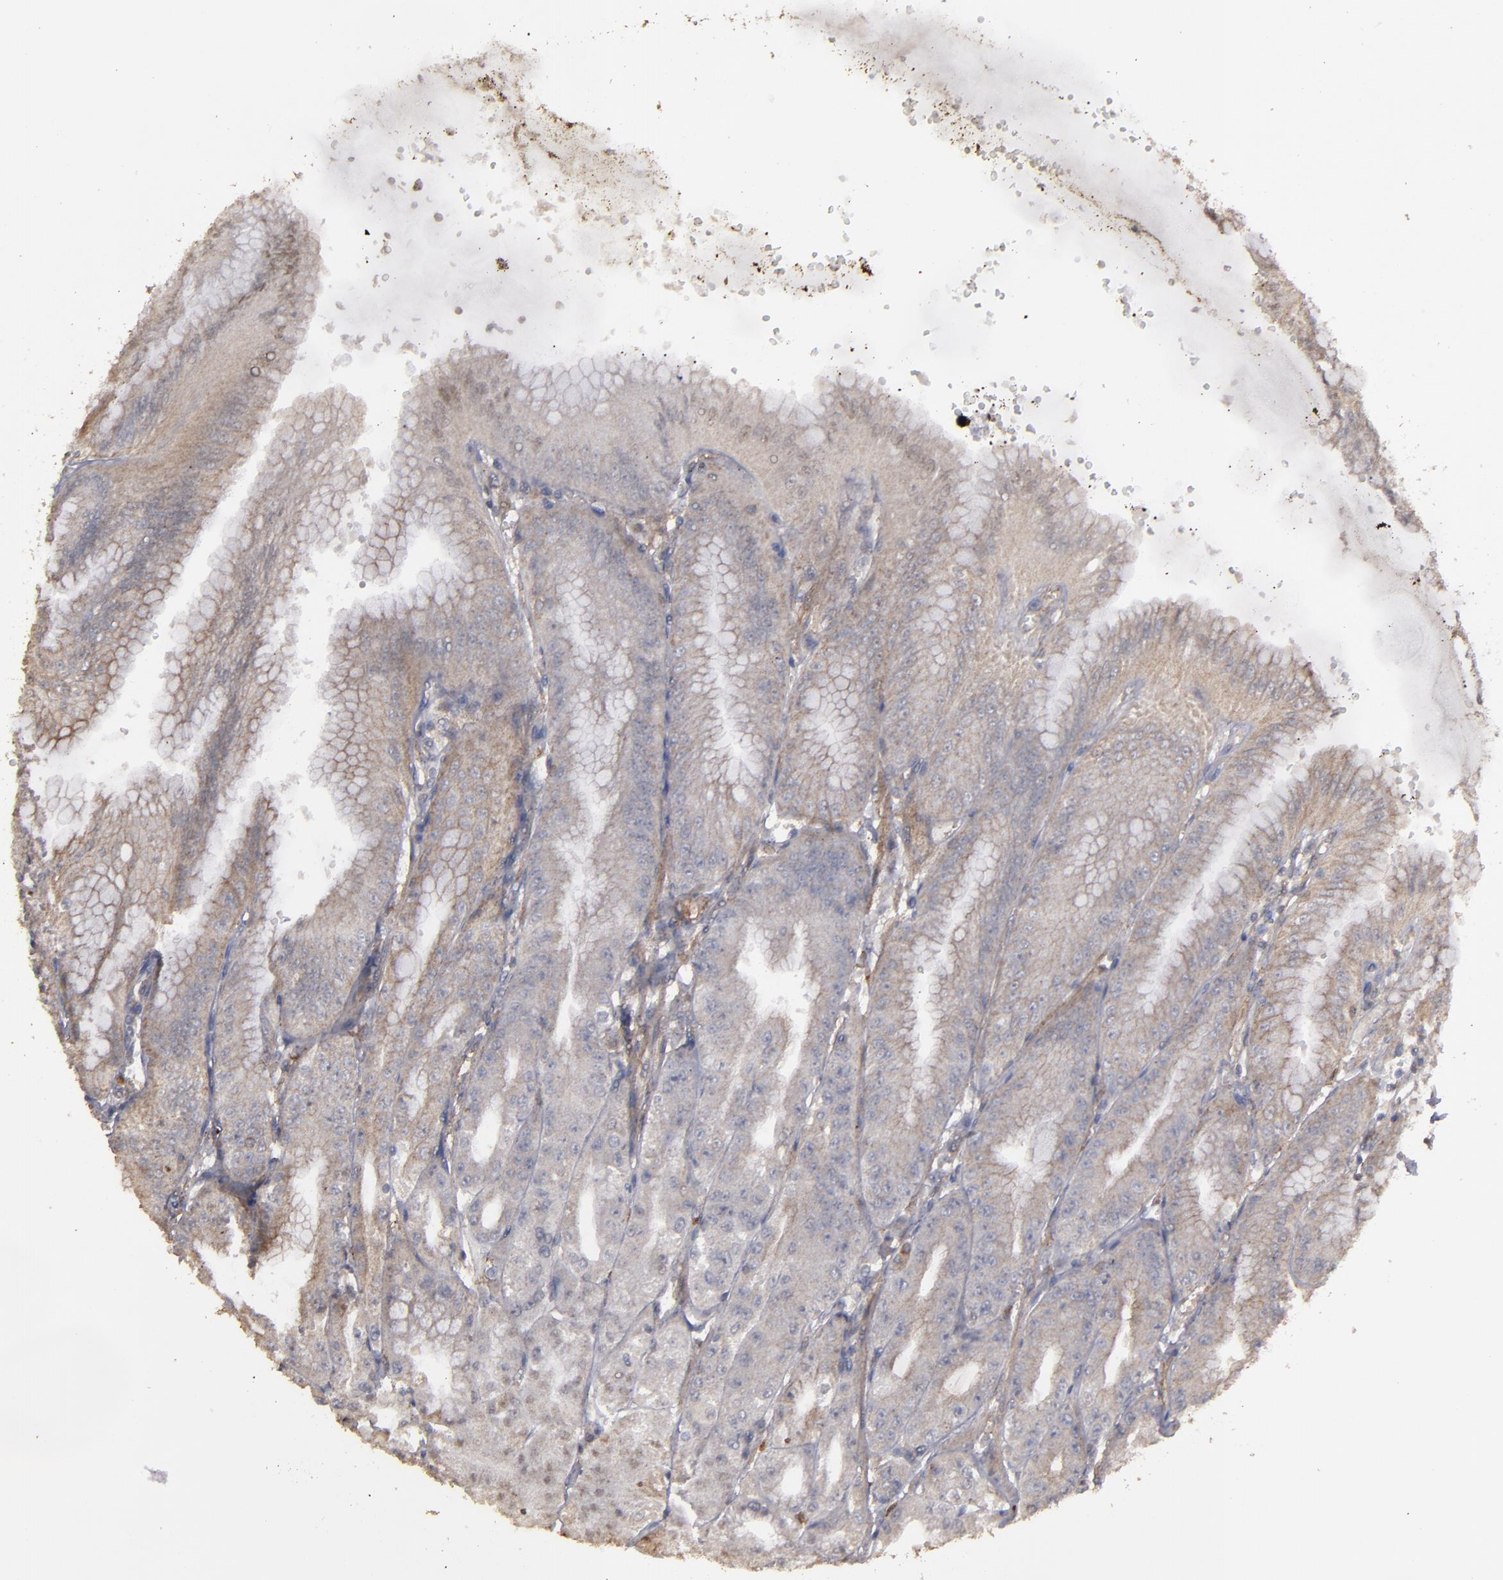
{"staining": {"intensity": "moderate", "quantity": ">75%", "location": "cytoplasmic/membranous"}, "tissue": "stomach", "cell_type": "Glandular cells", "image_type": "normal", "snomed": [{"axis": "morphology", "description": "Normal tissue, NOS"}, {"axis": "topography", "description": "Stomach, lower"}], "caption": "Benign stomach was stained to show a protein in brown. There is medium levels of moderate cytoplasmic/membranous positivity in approximately >75% of glandular cells.", "gene": "CD55", "patient": {"sex": "male", "age": 71}}